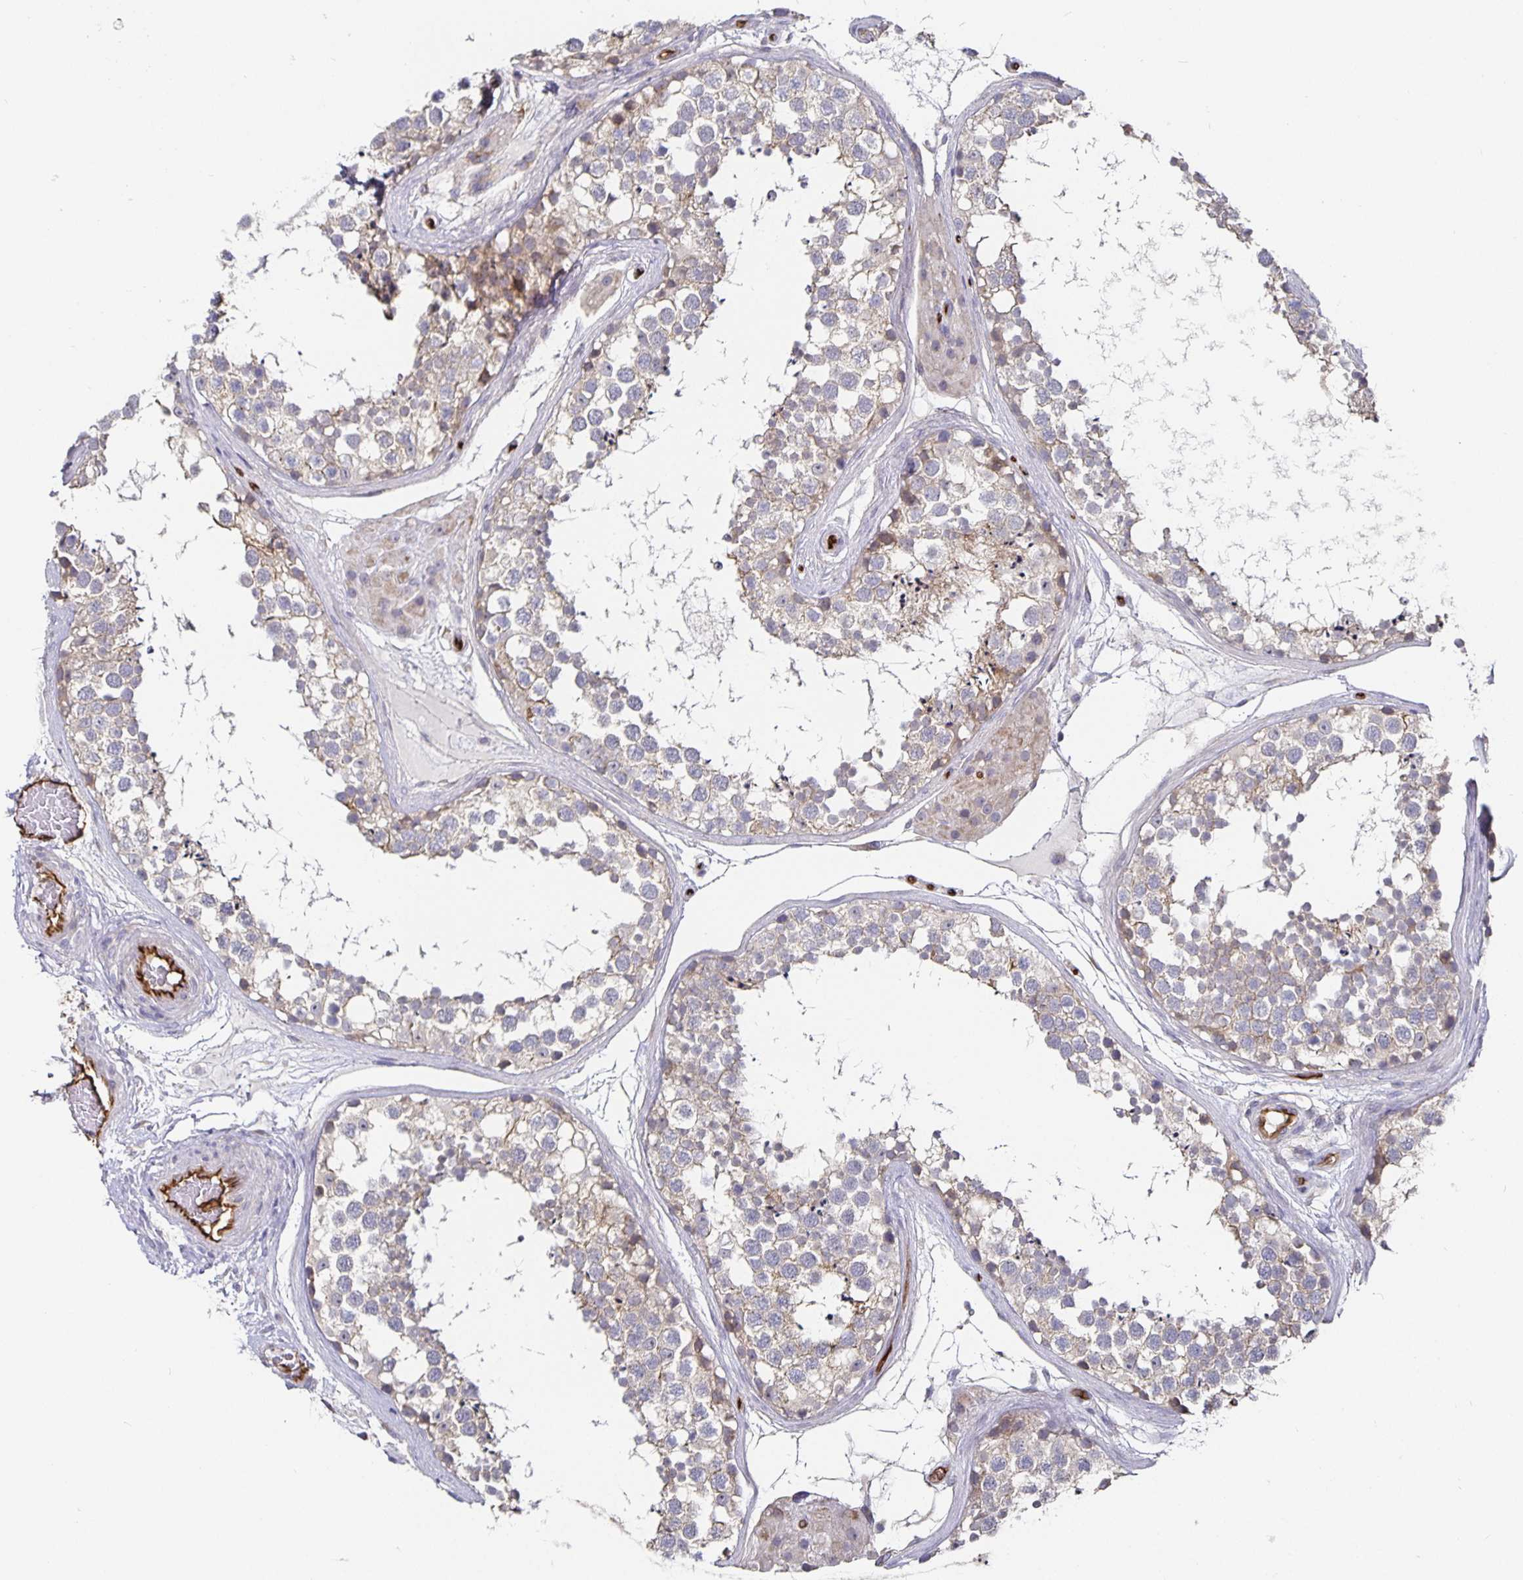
{"staining": {"intensity": "weak", "quantity": "25%-75%", "location": "cytoplasmic/membranous"}, "tissue": "testis", "cell_type": "Cells in seminiferous ducts", "image_type": "normal", "snomed": [{"axis": "morphology", "description": "Normal tissue, NOS"}, {"axis": "morphology", "description": "Seminoma, NOS"}, {"axis": "topography", "description": "Testis"}], "caption": "Immunohistochemistry (IHC) of normal human testis exhibits low levels of weak cytoplasmic/membranous positivity in approximately 25%-75% of cells in seminiferous ducts. (DAB = brown stain, brightfield microscopy at high magnification).", "gene": "PODXL", "patient": {"sex": "male", "age": 65}}